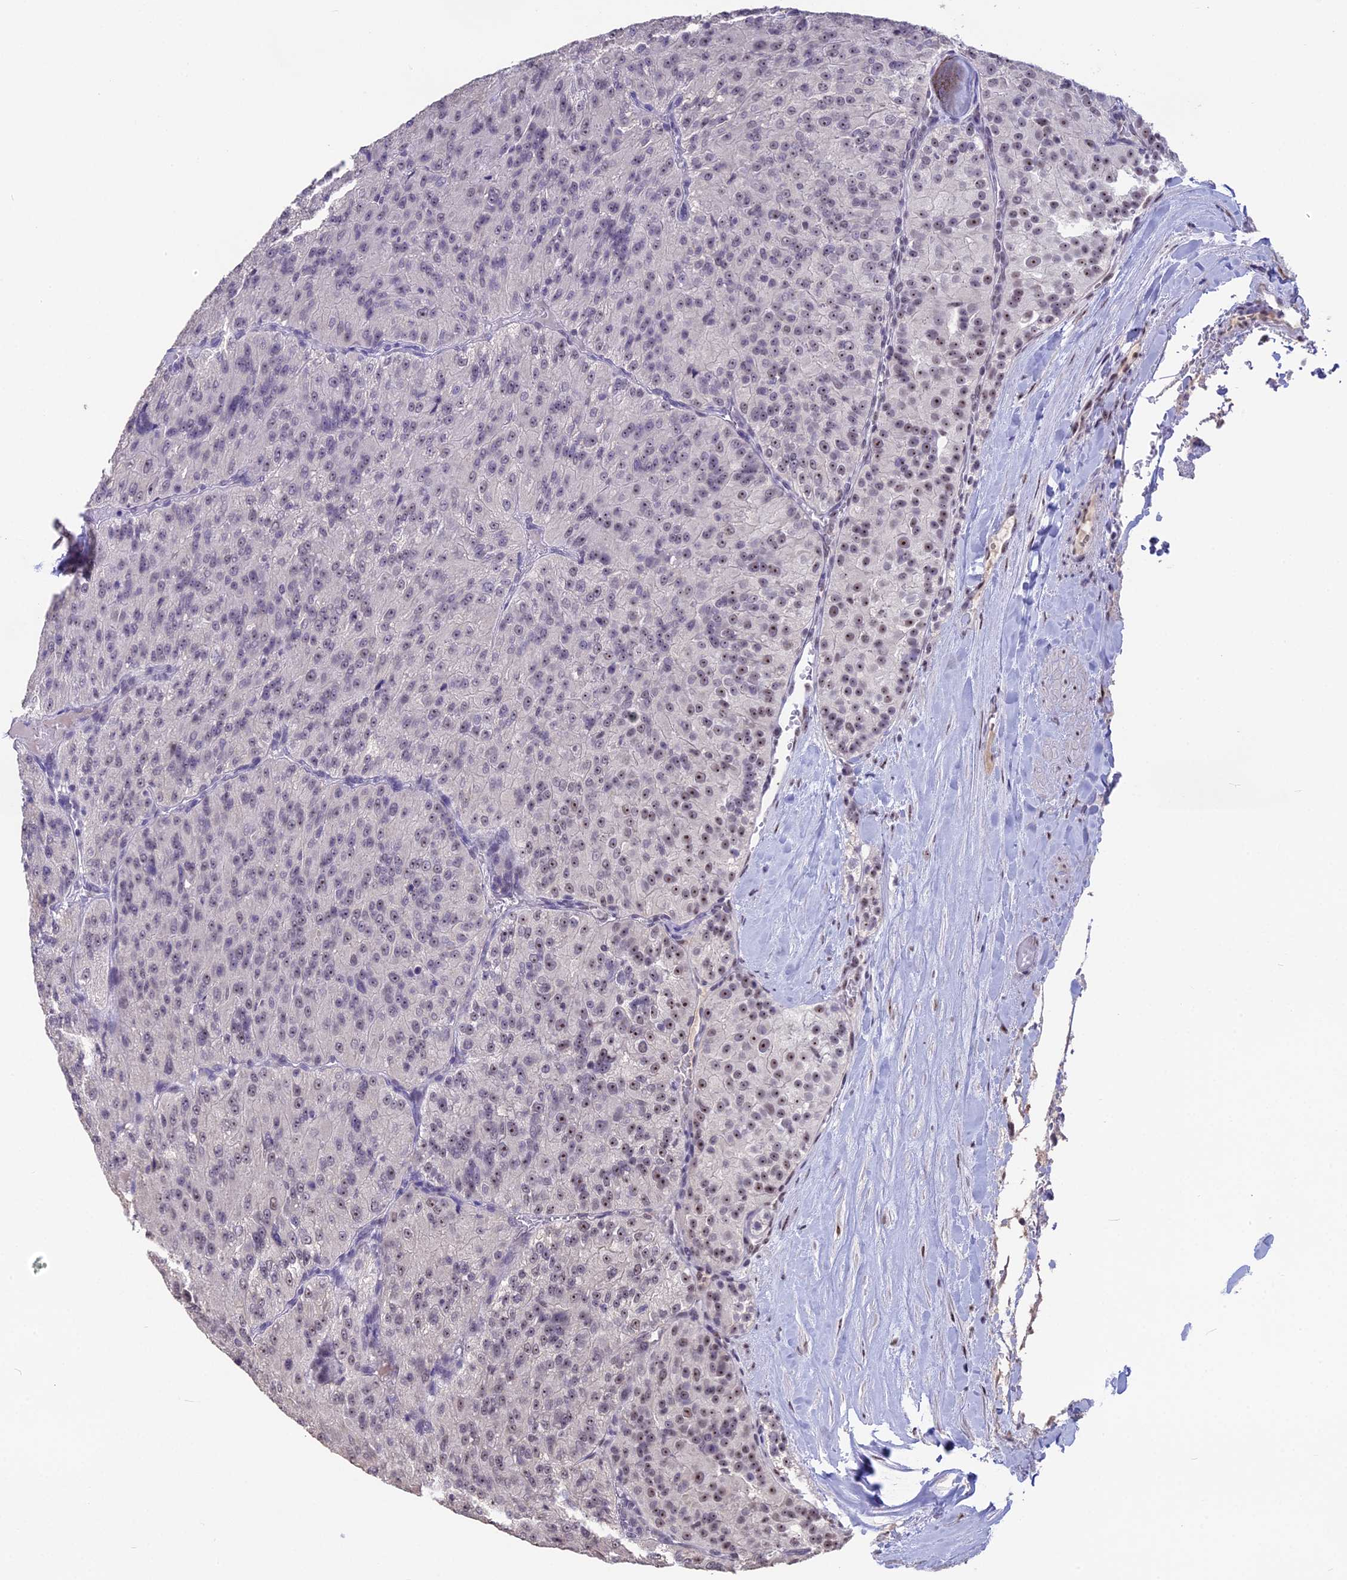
{"staining": {"intensity": "moderate", "quantity": "<25%", "location": "nuclear"}, "tissue": "renal cancer", "cell_type": "Tumor cells", "image_type": "cancer", "snomed": [{"axis": "morphology", "description": "Adenocarcinoma, NOS"}, {"axis": "topography", "description": "Kidney"}], "caption": "Protein expression analysis of renal cancer displays moderate nuclear staining in approximately <25% of tumor cells. Using DAB (brown) and hematoxylin (blue) stains, captured at high magnification using brightfield microscopy.", "gene": "SETD2", "patient": {"sex": "female", "age": 63}}